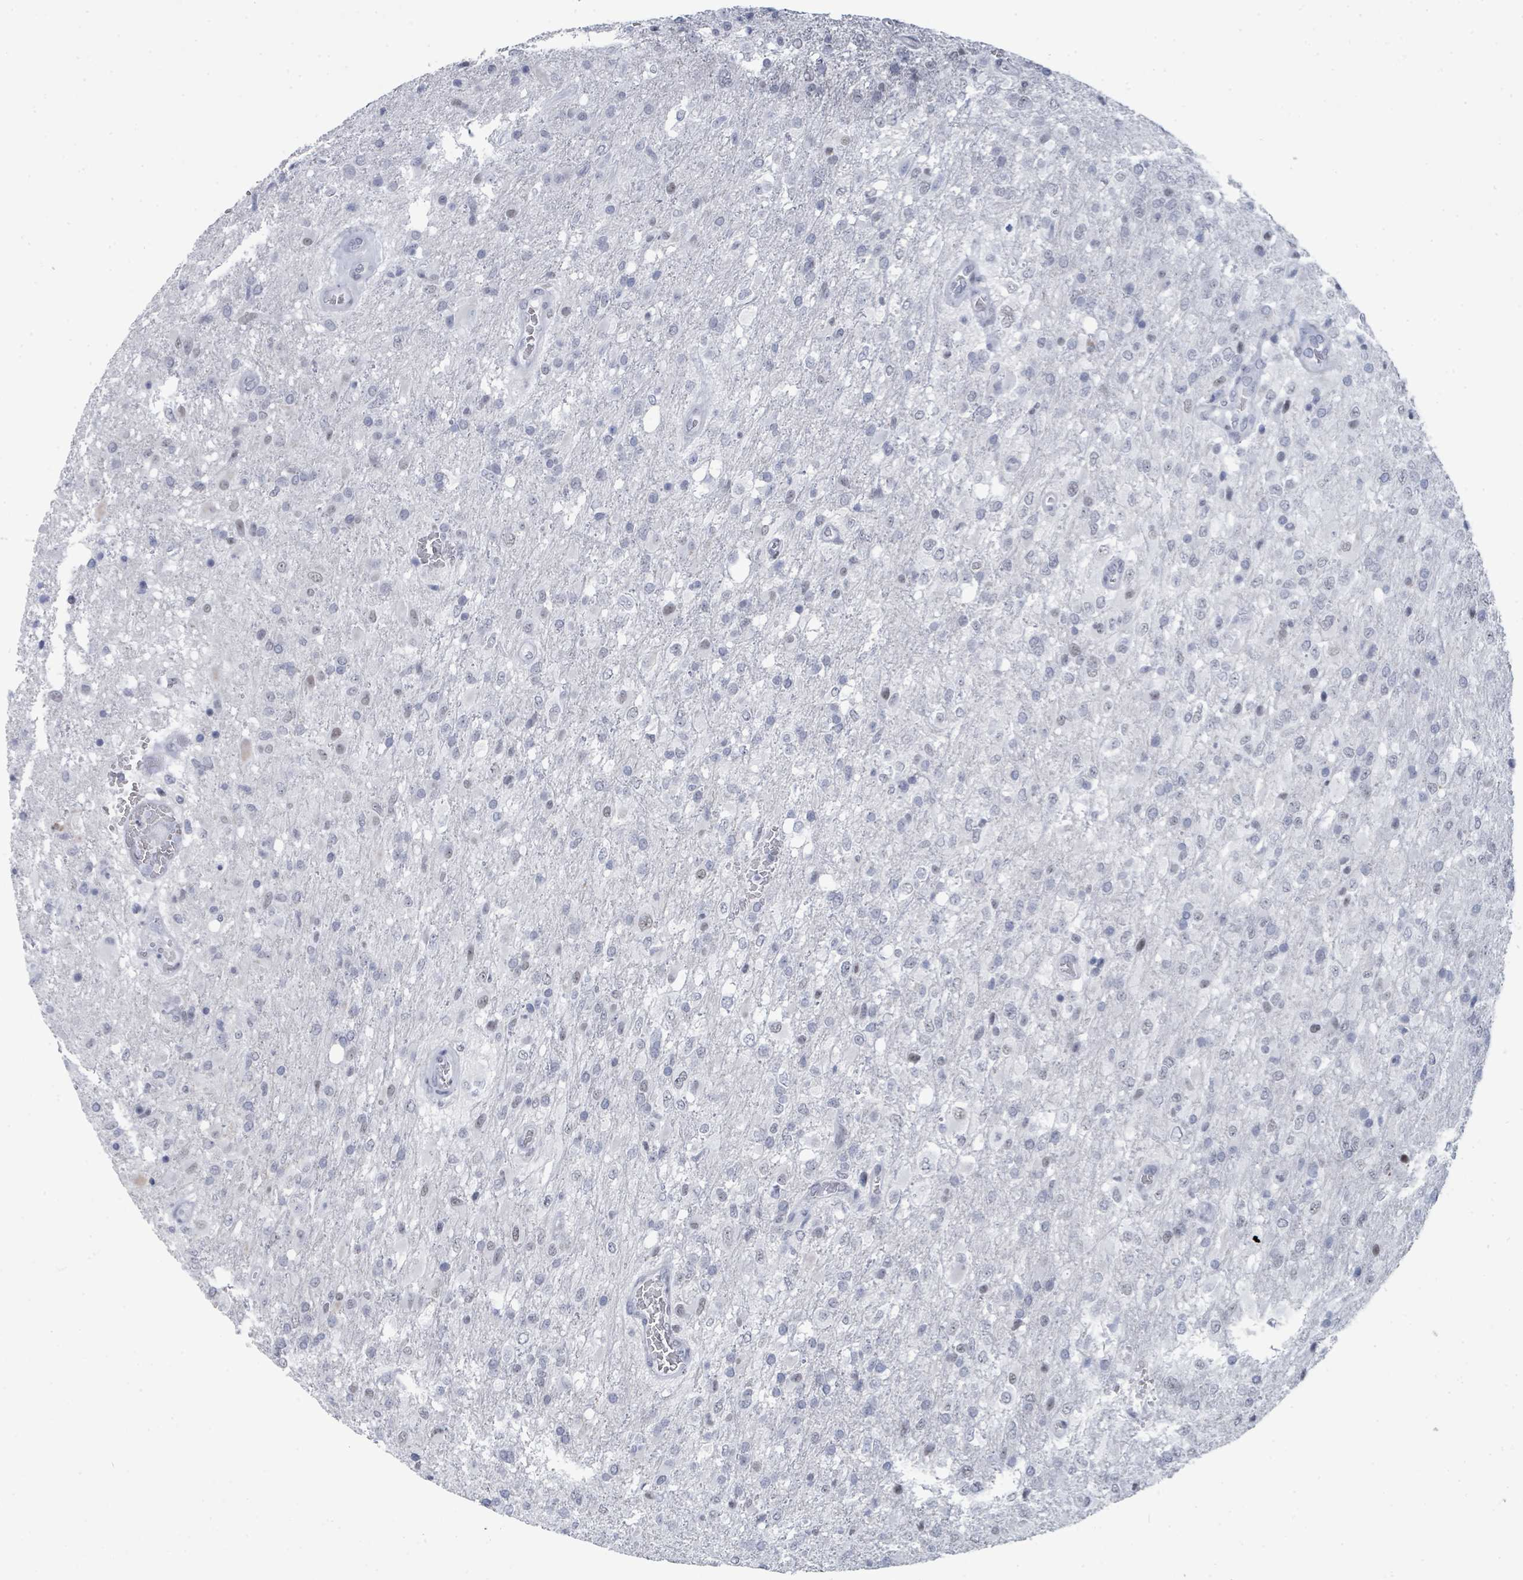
{"staining": {"intensity": "negative", "quantity": "none", "location": "none"}, "tissue": "glioma", "cell_type": "Tumor cells", "image_type": "cancer", "snomed": [{"axis": "morphology", "description": "Glioma, malignant, High grade"}, {"axis": "topography", "description": "Brain"}], "caption": "Tumor cells are negative for protein expression in human glioma. (DAB immunohistochemistry with hematoxylin counter stain).", "gene": "CT45A5", "patient": {"sex": "female", "age": 74}}